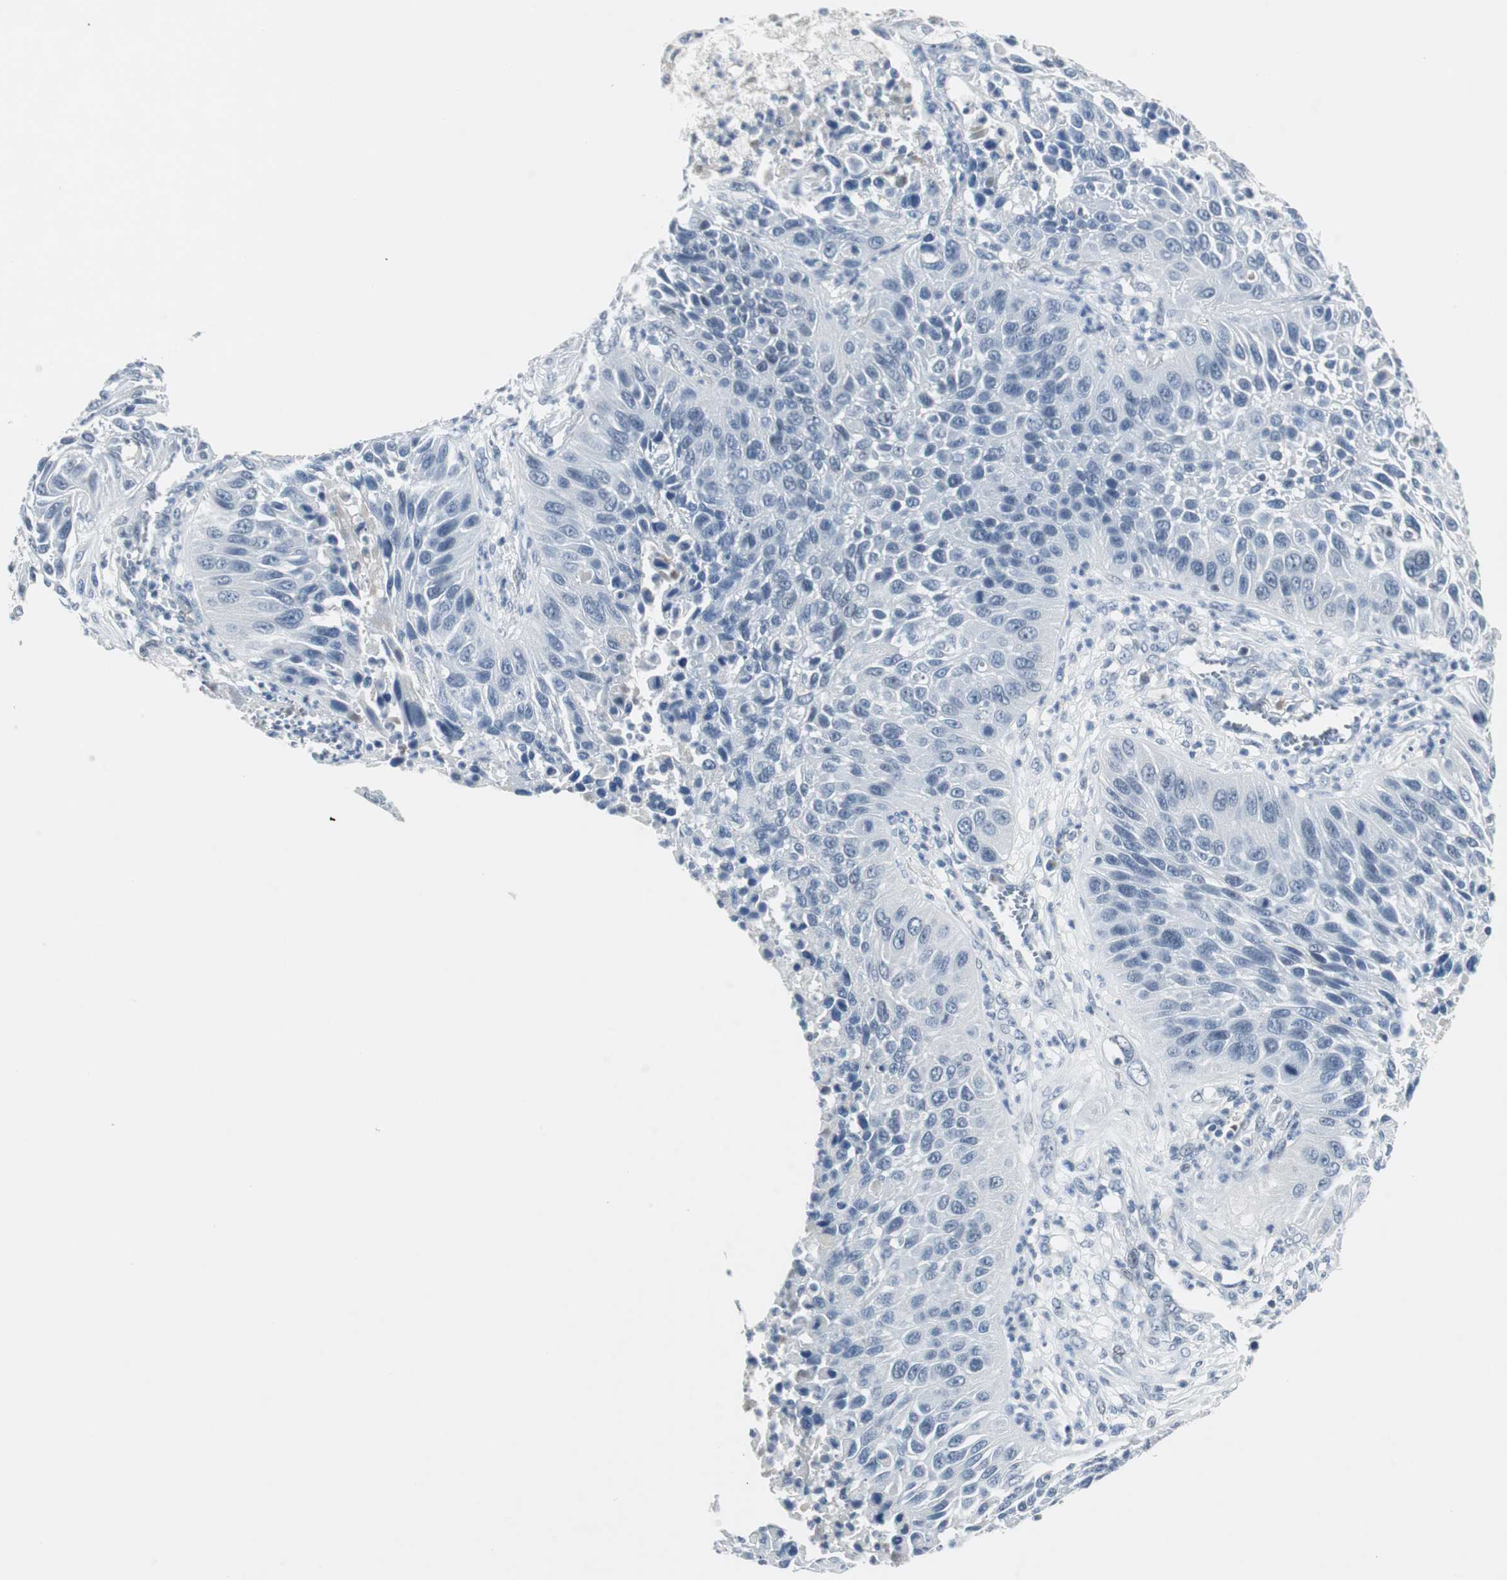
{"staining": {"intensity": "negative", "quantity": "none", "location": "none"}, "tissue": "lung cancer", "cell_type": "Tumor cells", "image_type": "cancer", "snomed": [{"axis": "morphology", "description": "Squamous cell carcinoma, NOS"}, {"axis": "topography", "description": "Lung"}], "caption": "DAB immunohistochemical staining of human lung squamous cell carcinoma reveals no significant expression in tumor cells.", "gene": "ELK1", "patient": {"sex": "female", "age": 76}}